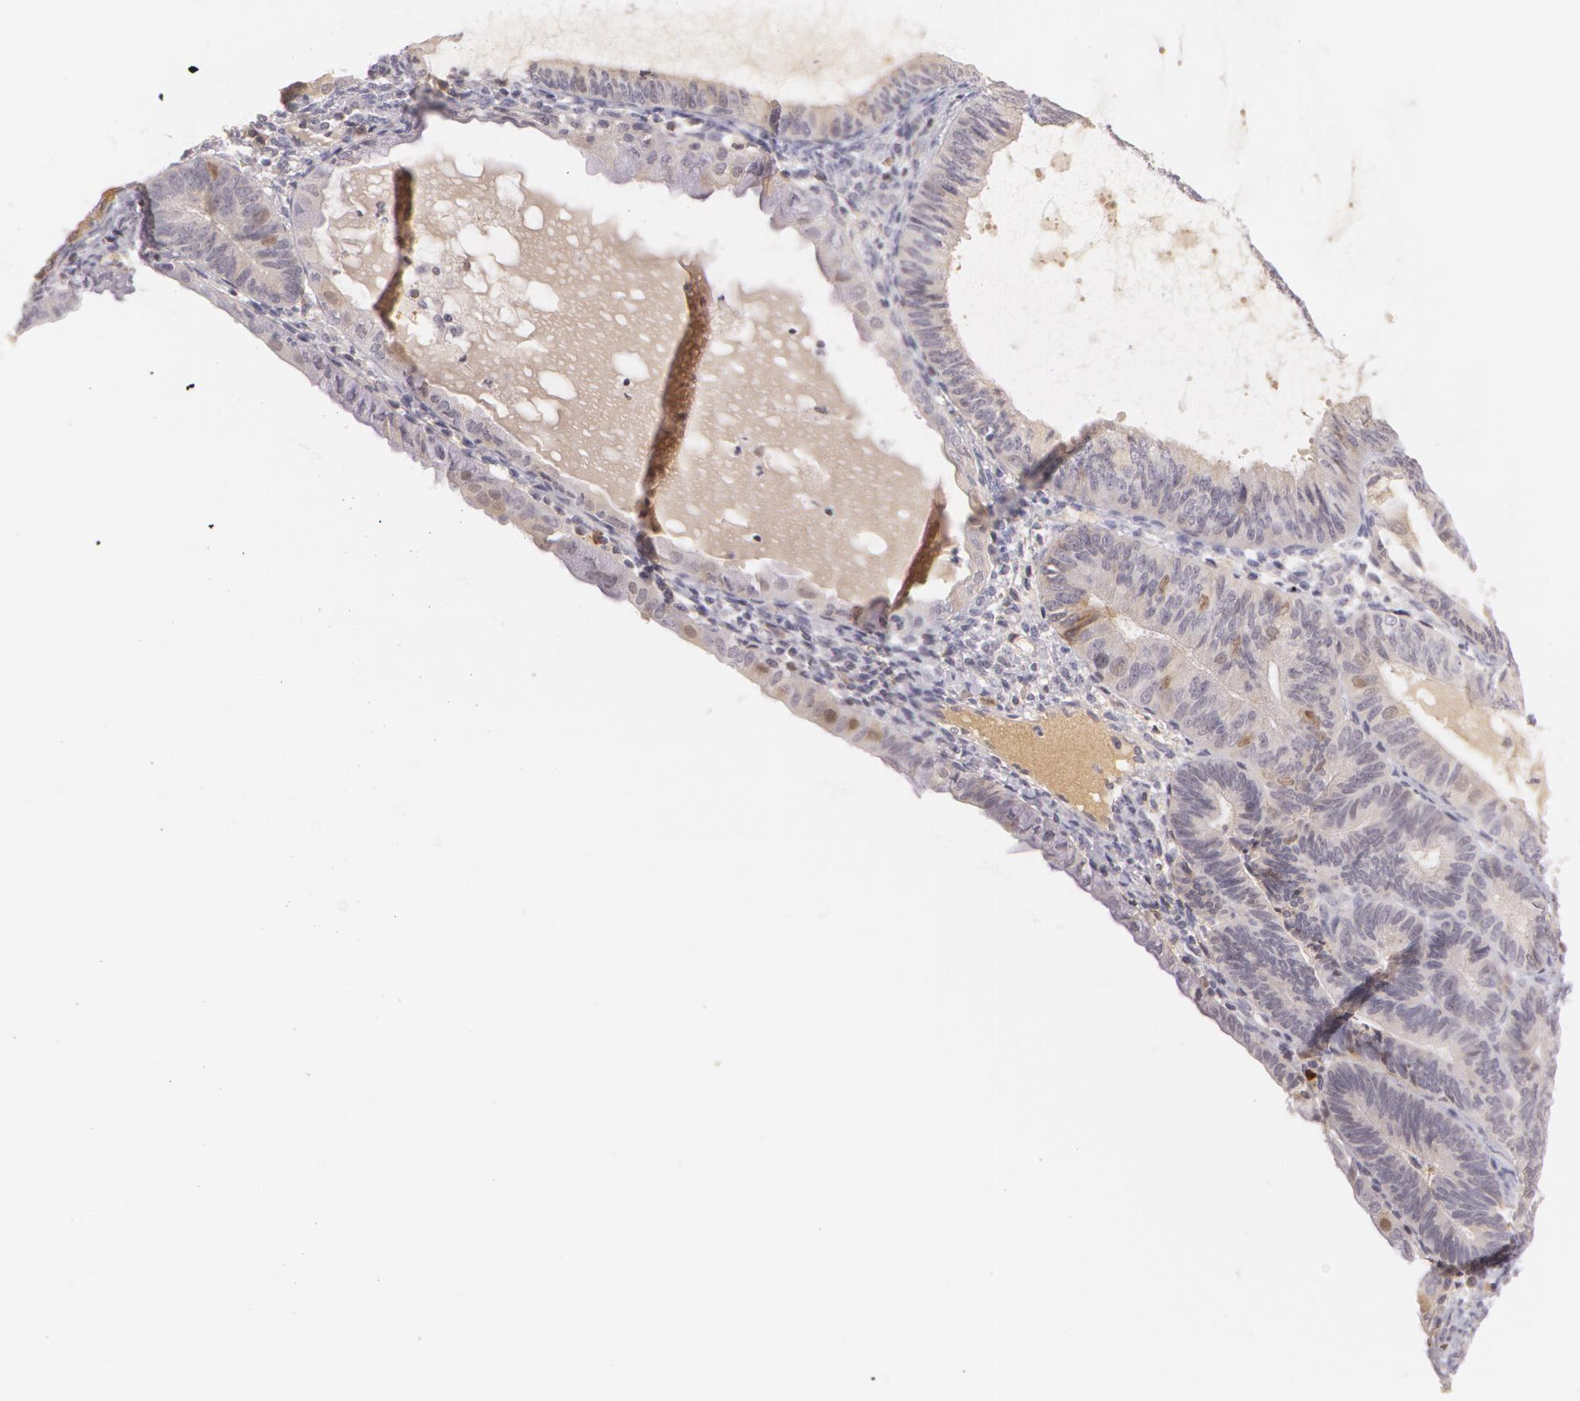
{"staining": {"intensity": "weak", "quantity": "<25%", "location": "cytoplasmic/membranous"}, "tissue": "endometrial cancer", "cell_type": "Tumor cells", "image_type": "cancer", "snomed": [{"axis": "morphology", "description": "Adenocarcinoma, NOS"}, {"axis": "topography", "description": "Endometrium"}], "caption": "This is an immunohistochemistry (IHC) micrograph of human endometrial cancer (adenocarcinoma). There is no expression in tumor cells.", "gene": "LBP", "patient": {"sex": "female", "age": 63}}